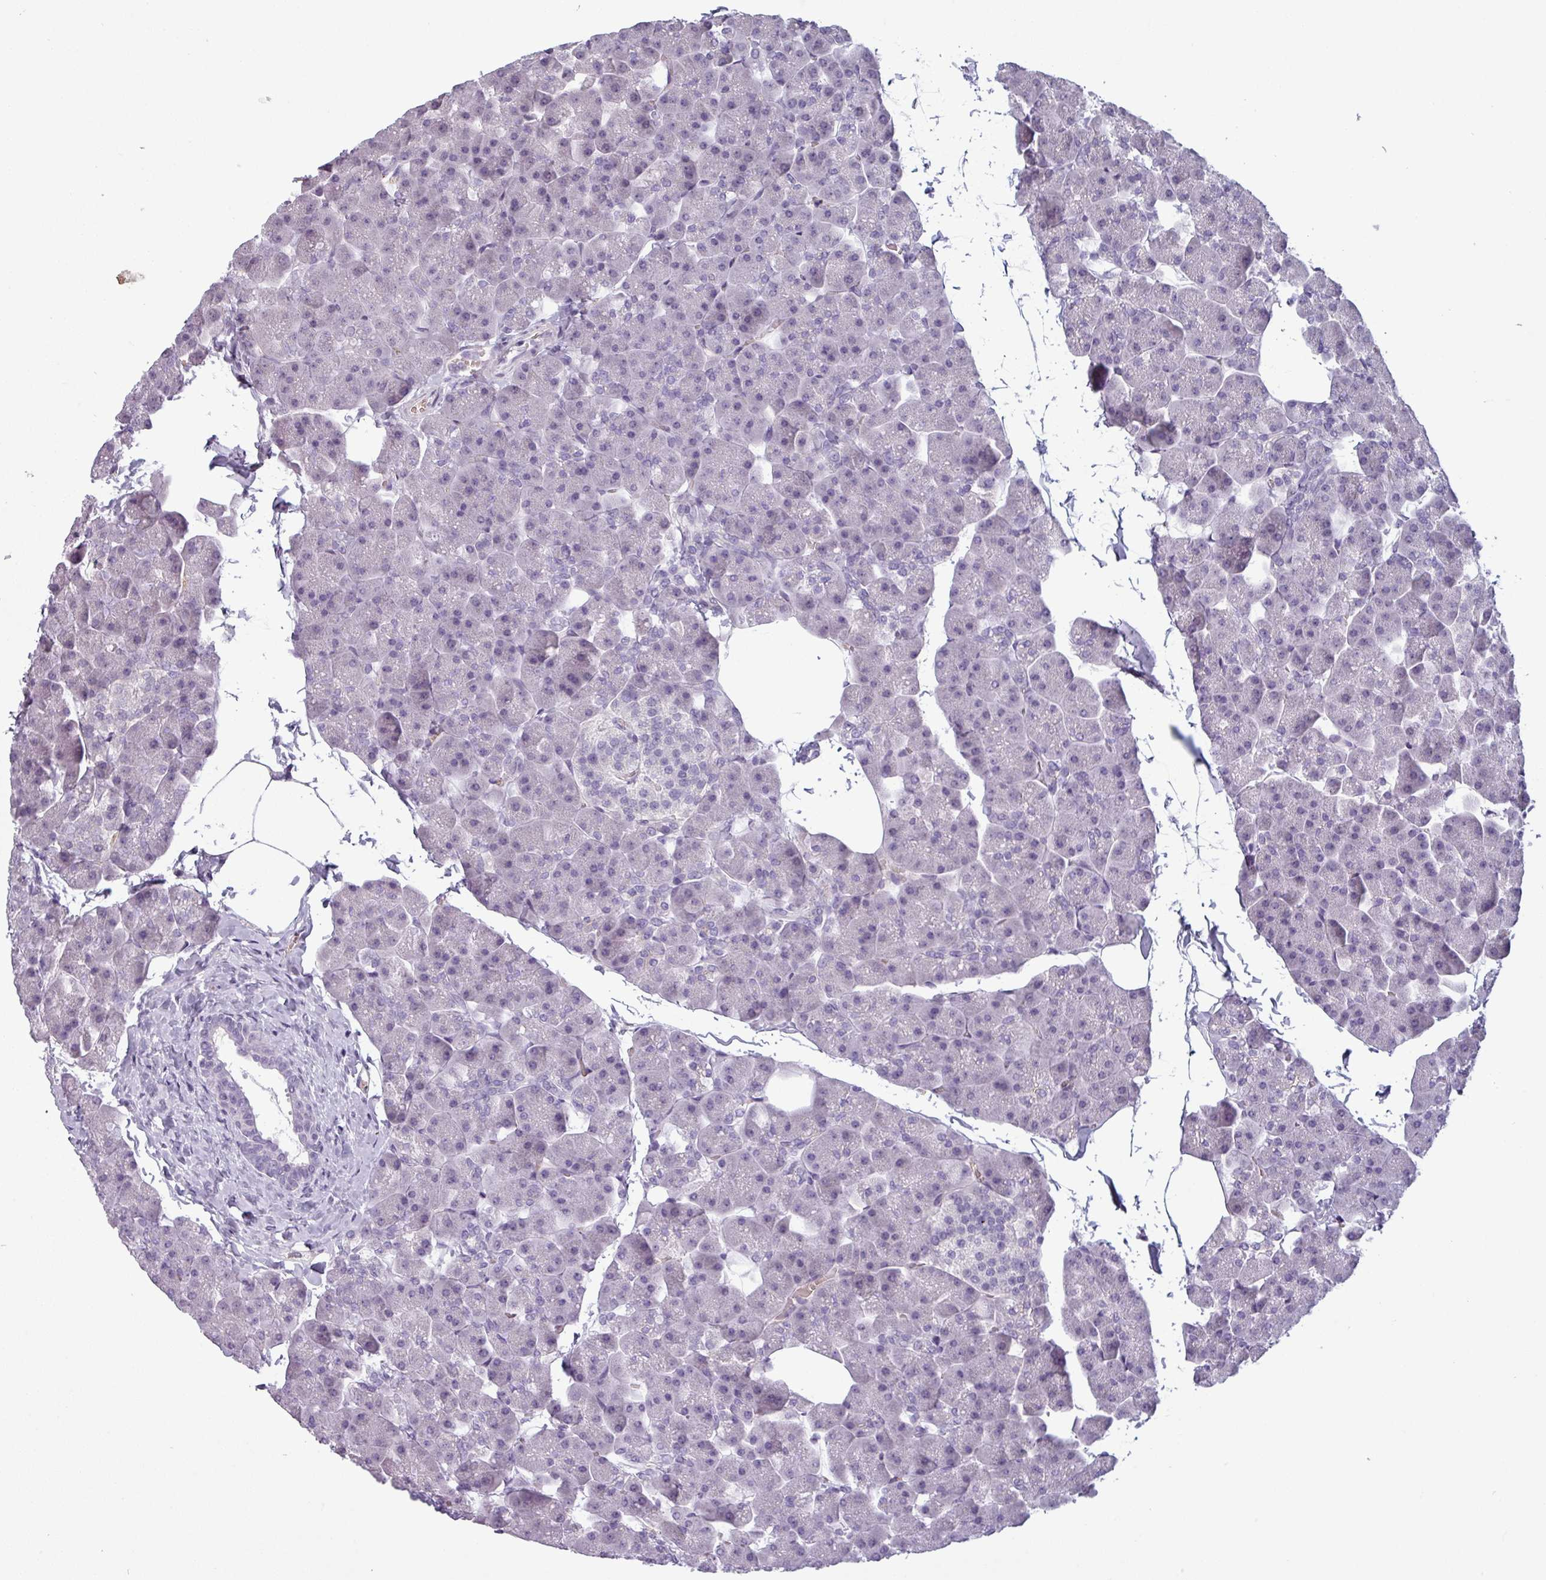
{"staining": {"intensity": "negative", "quantity": "none", "location": "none"}, "tissue": "pancreas", "cell_type": "Exocrine glandular cells", "image_type": "normal", "snomed": [{"axis": "morphology", "description": "Normal tissue, NOS"}, {"axis": "topography", "description": "Pancreas"}], "caption": "DAB (3,3'-diaminobenzidine) immunohistochemical staining of benign pancreas exhibits no significant expression in exocrine glandular cells. (Immunohistochemistry, brightfield microscopy, high magnification).", "gene": "AREL1", "patient": {"sex": "male", "age": 35}}